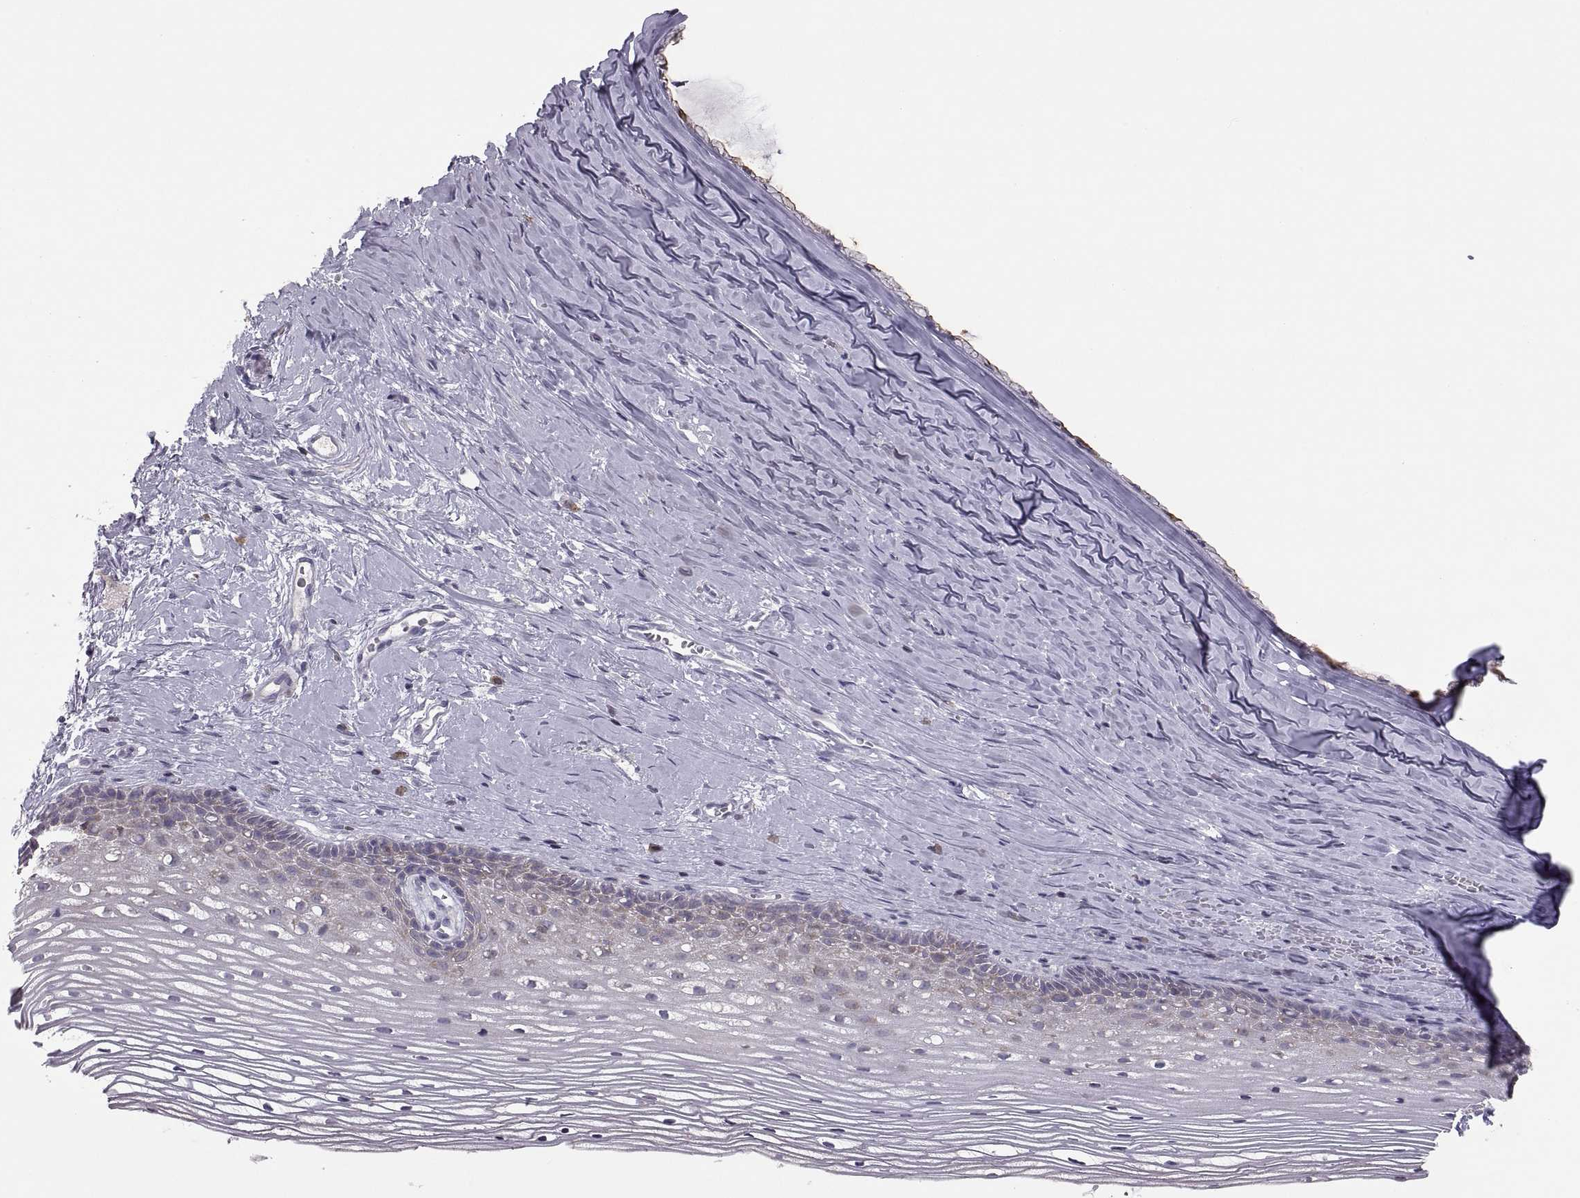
{"staining": {"intensity": "weak", "quantity": "25%-75%", "location": "cytoplasmic/membranous"}, "tissue": "cervix", "cell_type": "Squamous epithelial cells", "image_type": "normal", "snomed": [{"axis": "morphology", "description": "Normal tissue, NOS"}, {"axis": "topography", "description": "Cervix"}], "caption": "Benign cervix was stained to show a protein in brown. There is low levels of weak cytoplasmic/membranous positivity in about 25%-75% of squamous epithelial cells.", "gene": "EZR", "patient": {"sex": "female", "age": 40}}